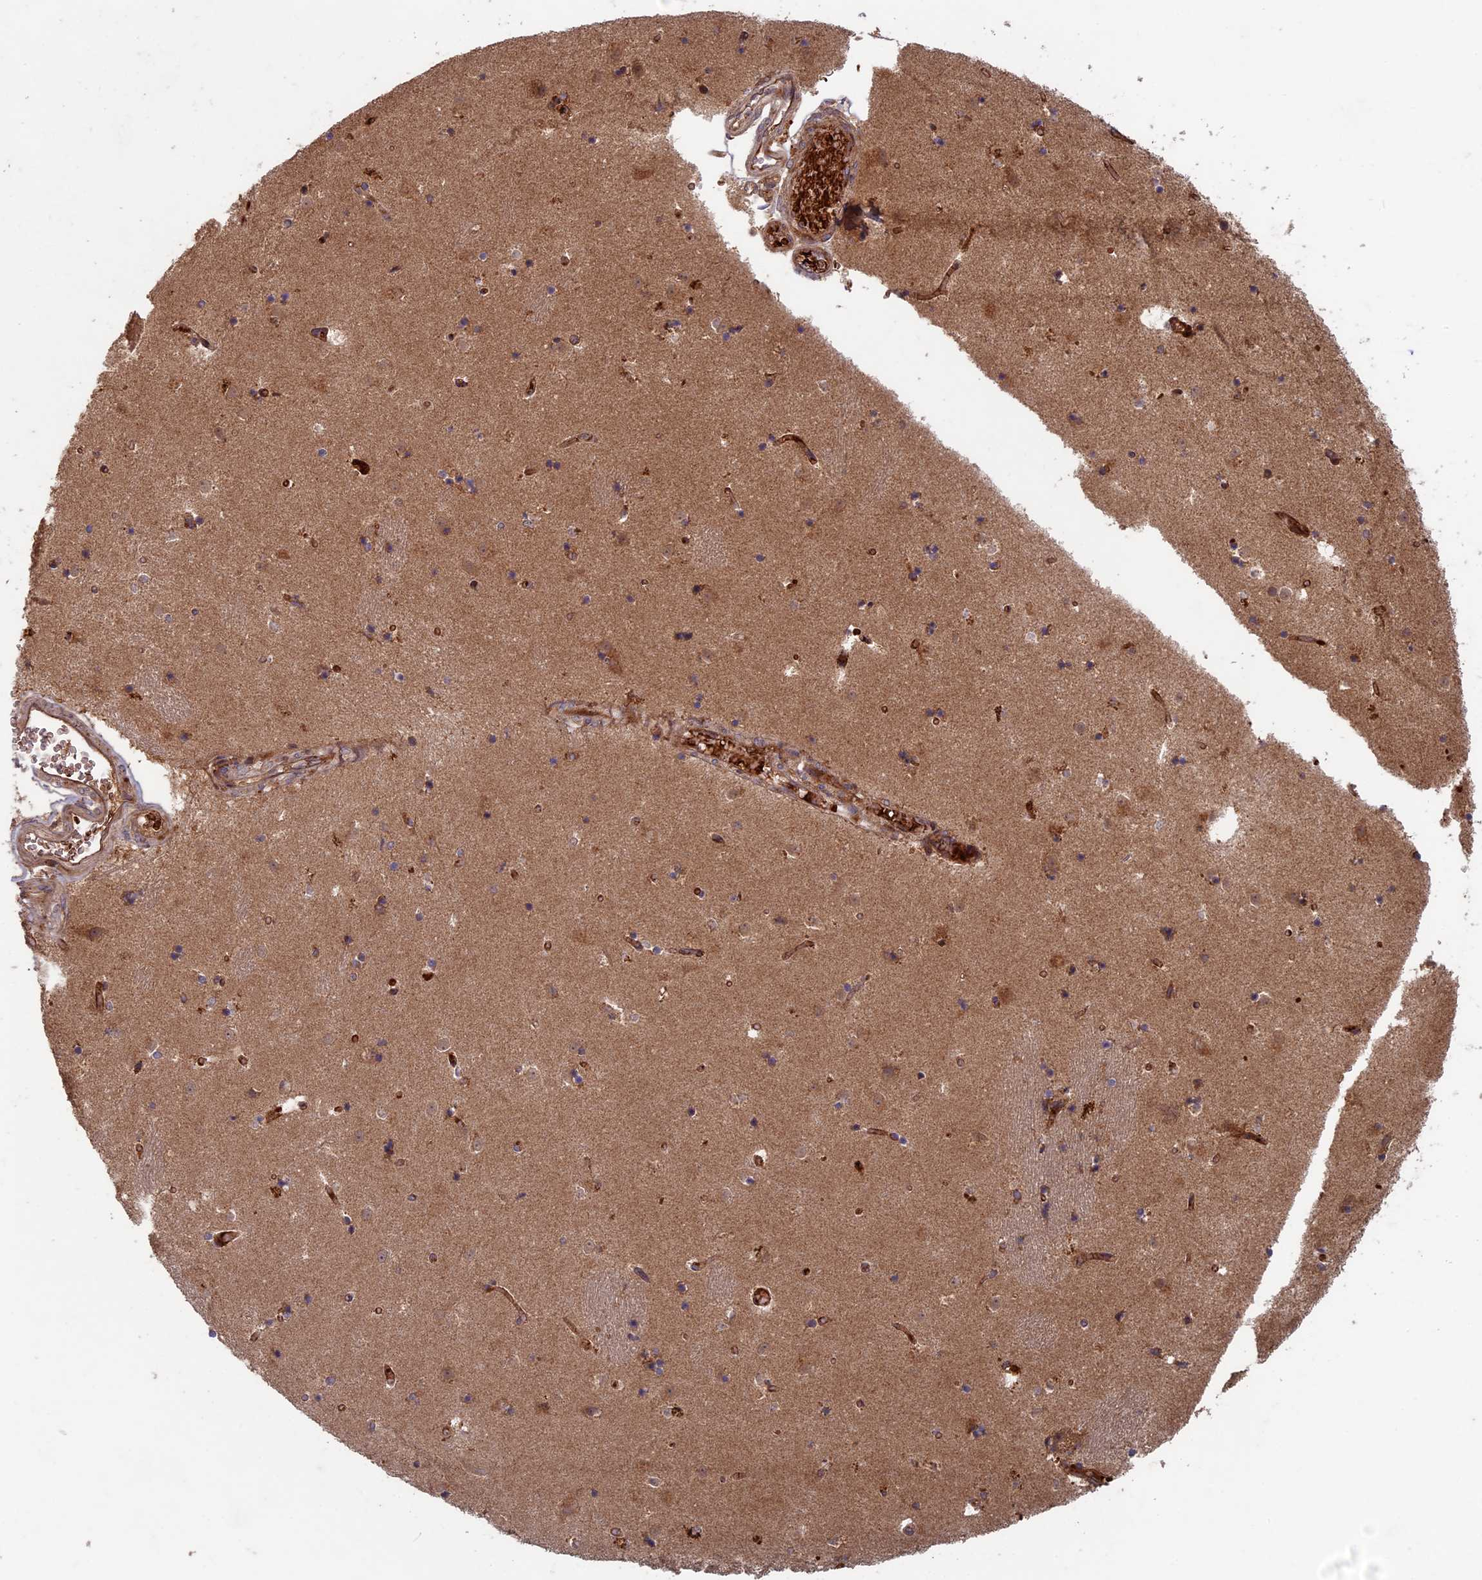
{"staining": {"intensity": "weak", "quantity": "25%-75%", "location": "cytoplasmic/membranous"}, "tissue": "caudate", "cell_type": "Glial cells", "image_type": "normal", "snomed": [{"axis": "morphology", "description": "Normal tissue, NOS"}, {"axis": "topography", "description": "Lateral ventricle wall"}], "caption": "Protein staining by IHC displays weak cytoplasmic/membranous staining in approximately 25%-75% of glial cells in benign caudate.", "gene": "RCCD1", "patient": {"sex": "female", "age": 52}}